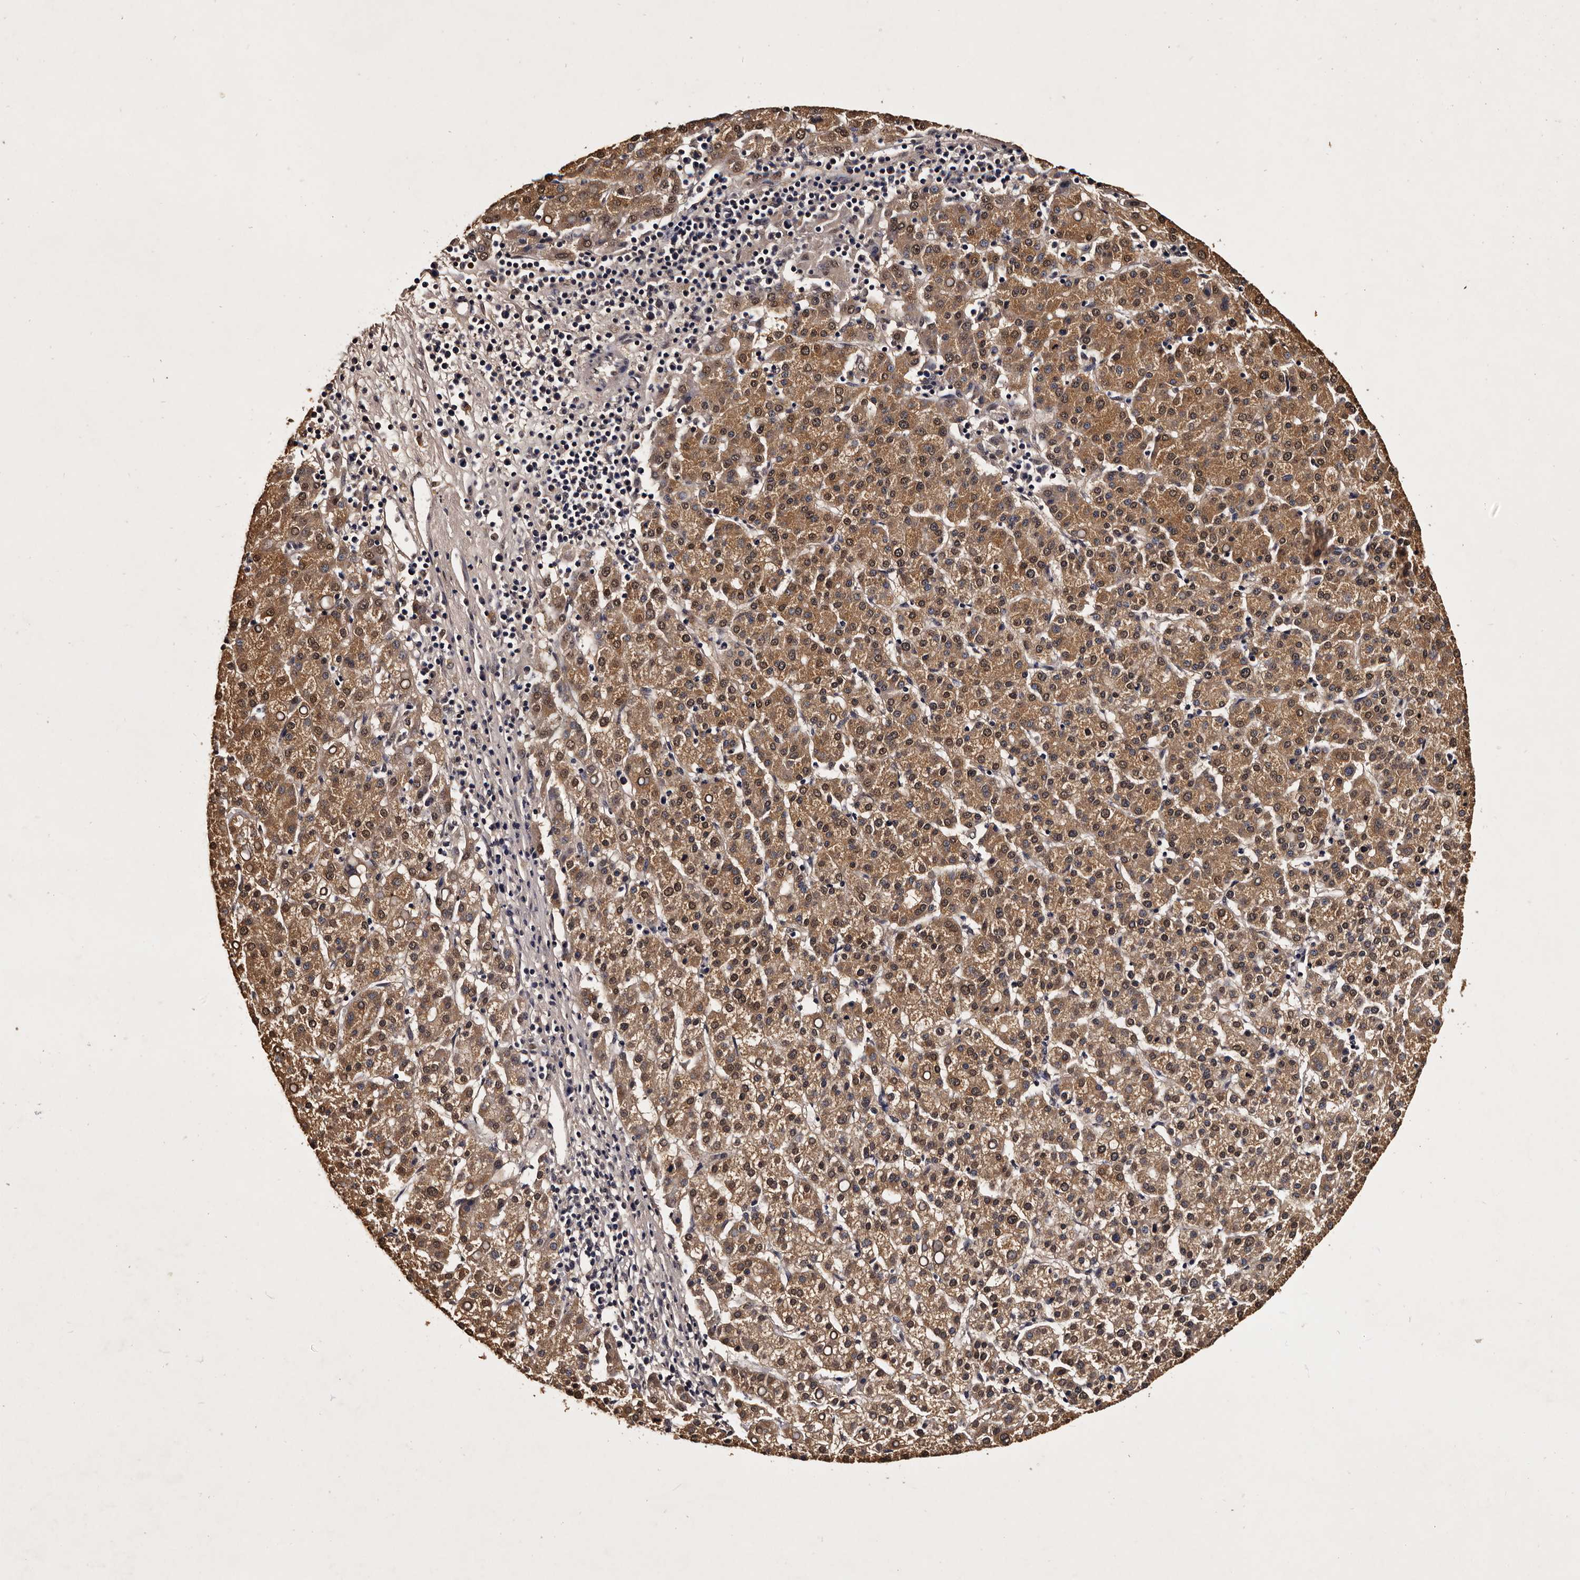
{"staining": {"intensity": "moderate", "quantity": ">75%", "location": "cytoplasmic/membranous,nuclear"}, "tissue": "liver cancer", "cell_type": "Tumor cells", "image_type": "cancer", "snomed": [{"axis": "morphology", "description": "Carcinoma, Hepatocellular, NOS"}, {"axis": "topography", "description": "Liver"}], "caption": "The micrograph demonstrates immunohistochemical staining of liver cancer. There is moderate cytoplasmic/membranous and nuclear staining is present in about >75% of tumor cells.", "gene": "PARS2", "patient": {"sex": "female", "age": 58}}